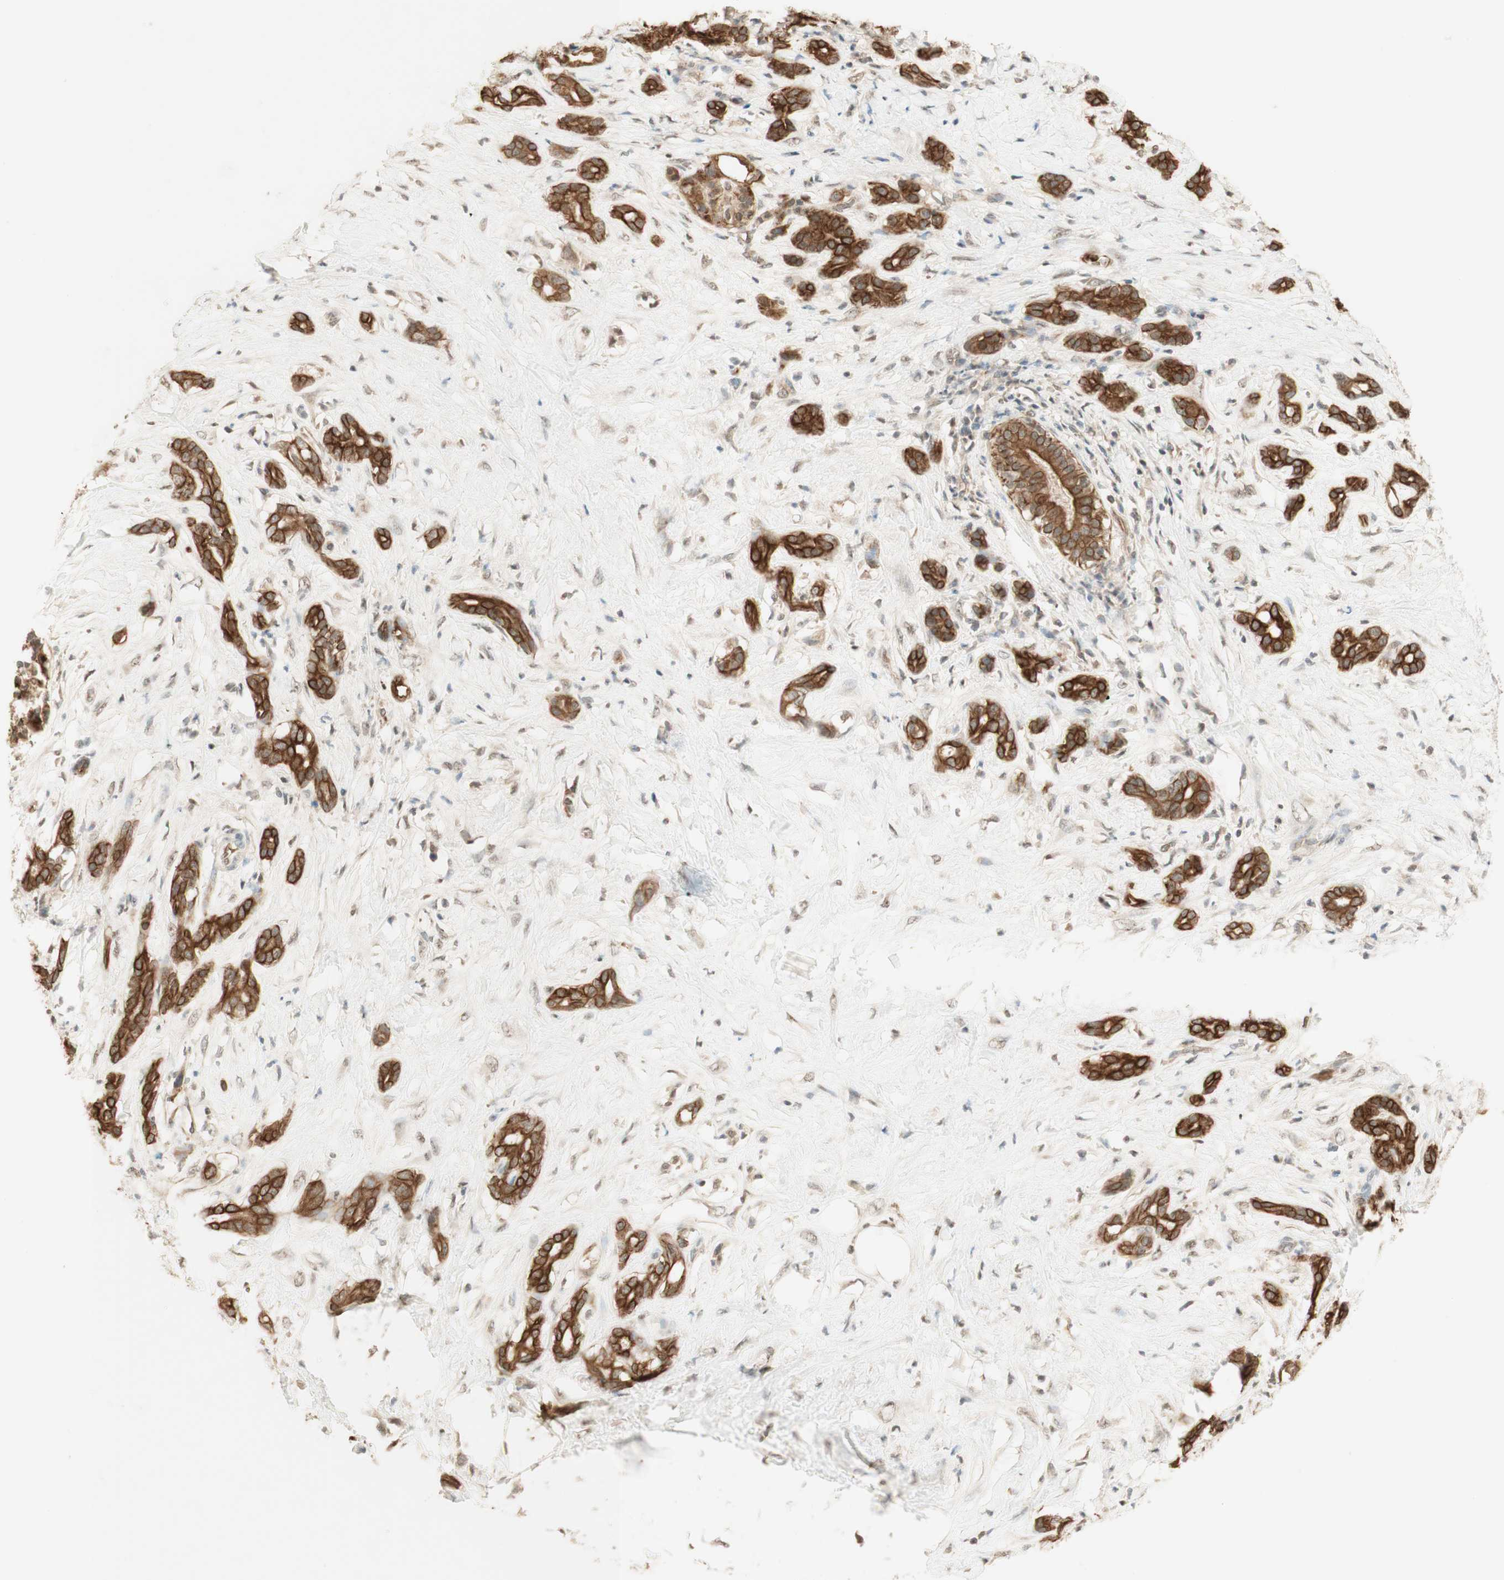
{"staining": {"intensity": "strong", "quantity": ">75%", "location": "cytoplasmic/membranous"}, "tissue": "pancreatic cancer", "cell_type": "Tumor cells", "image_type": "cancer", "snomed": [{"axis": "morphology", "description": "Adenocarcinoma, NOS"}, {"axis": "topography", "description": "Pancreas"}], "caption": "A photomicrograph of human adenocarcinoma (pancreatic) stained for a protein shows strong cytoplasmic/membranous brown staining in tumor cells.", "gene": "SPINT2", "patient": {"sex": "male", "age": 41}}